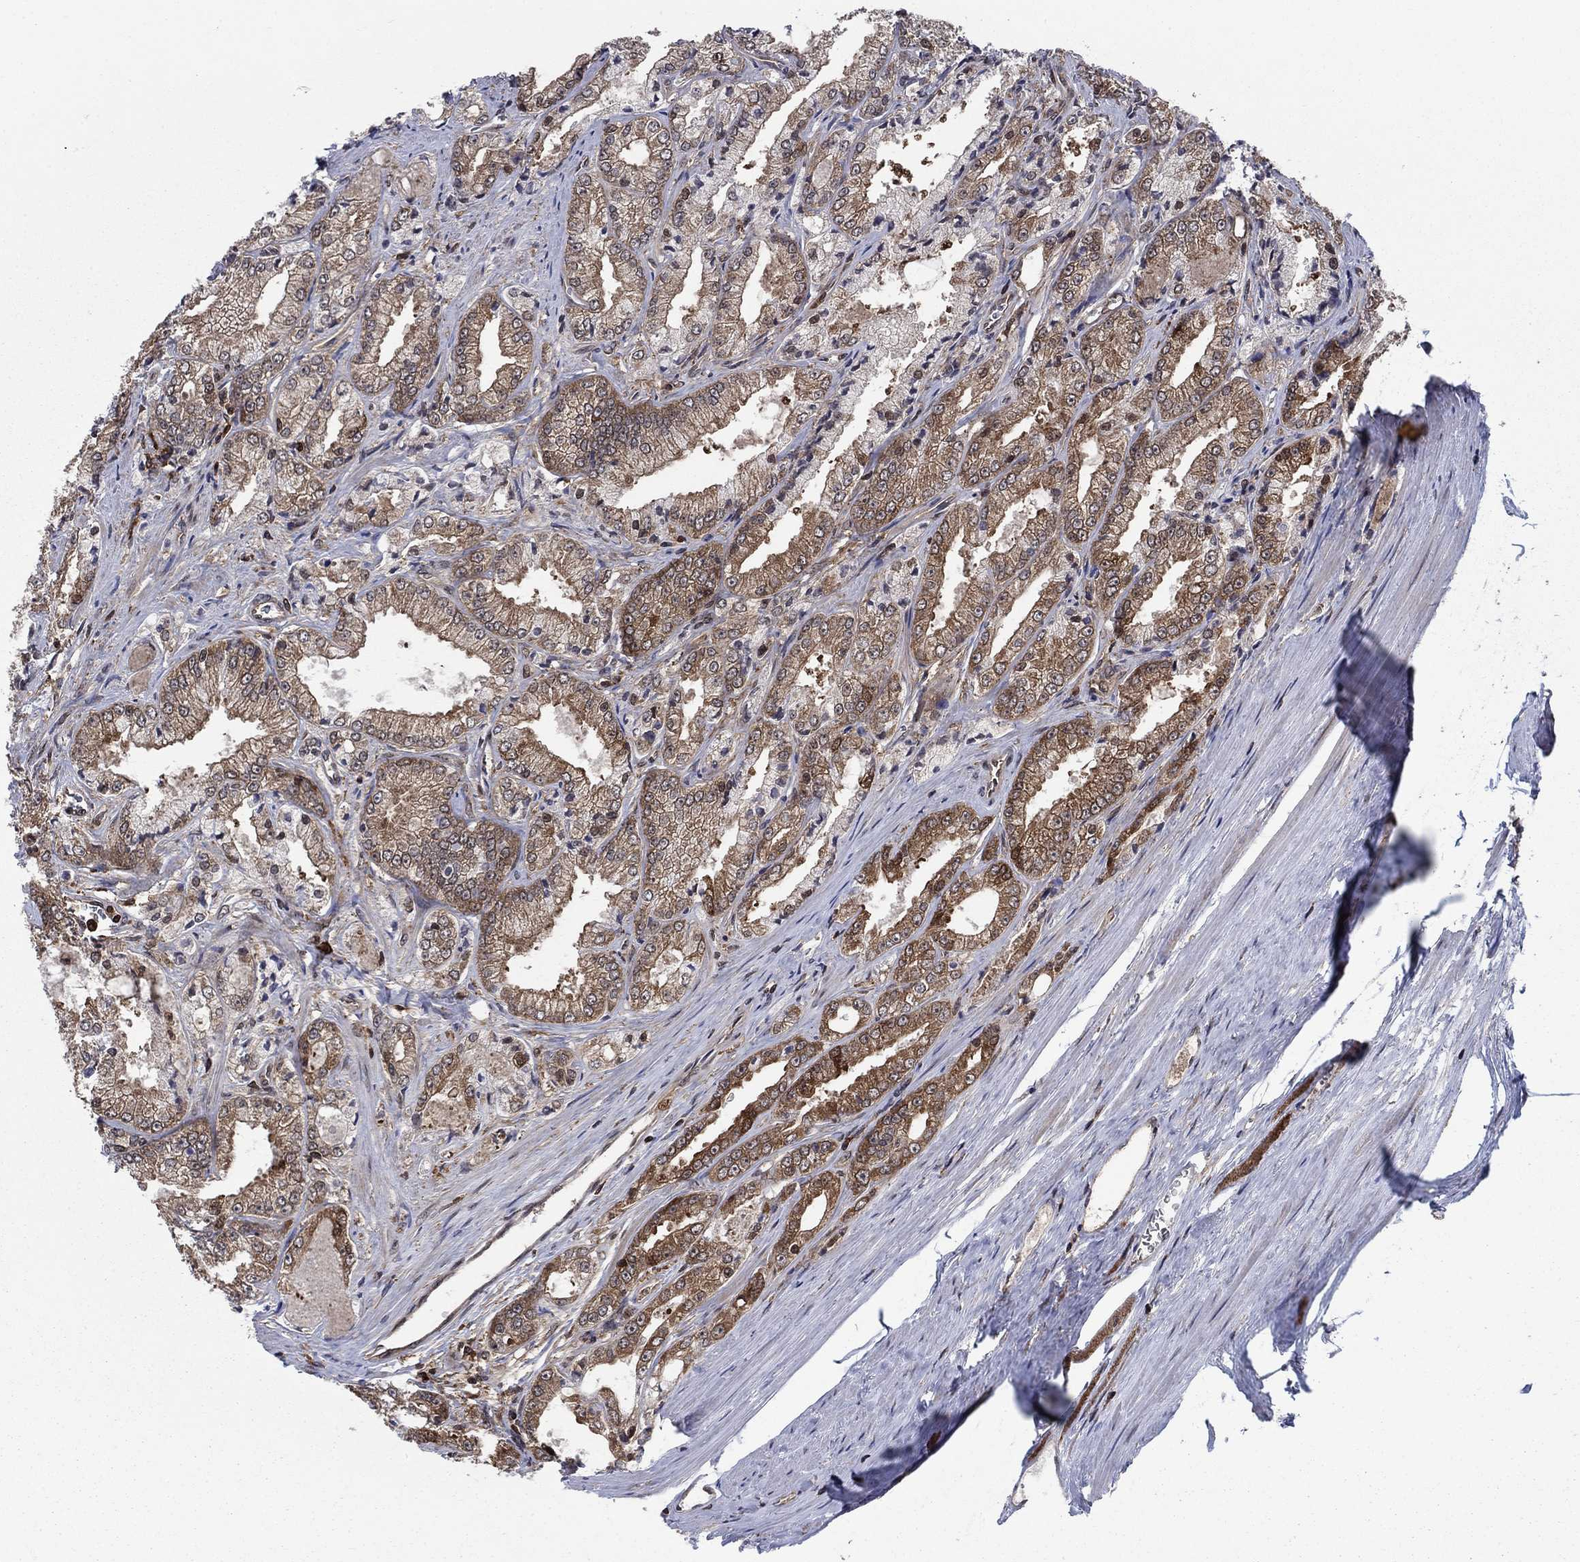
{"staining": {"intensity": "moderate", "quantity": "25%-75%", "location": "cytoplasmic/membranous"}, "tissue": "prostate cancer", "cell_type": "Tumor cells", "image_type": "cancer", "snomed": [{"axis": "morphology", "description": "Adenocarcinoma, NOS"}, {"axis": "morphology", "description": "Adenocarcinoma, High grade"}, {"axis": "topography", "description": "Prostate"}], "caption": "A brown stain shows moderate cytoplasmic/membranous expression of a protein in human prostate adenocarcinoma (high-grade) tumor cells. (Stains: DAB in brown, nuclei in blue, Microscopy: brightfield microscopy at high magnification).", "gene": "CACYBP", "patient": {"sex": "male", "age": 70}}